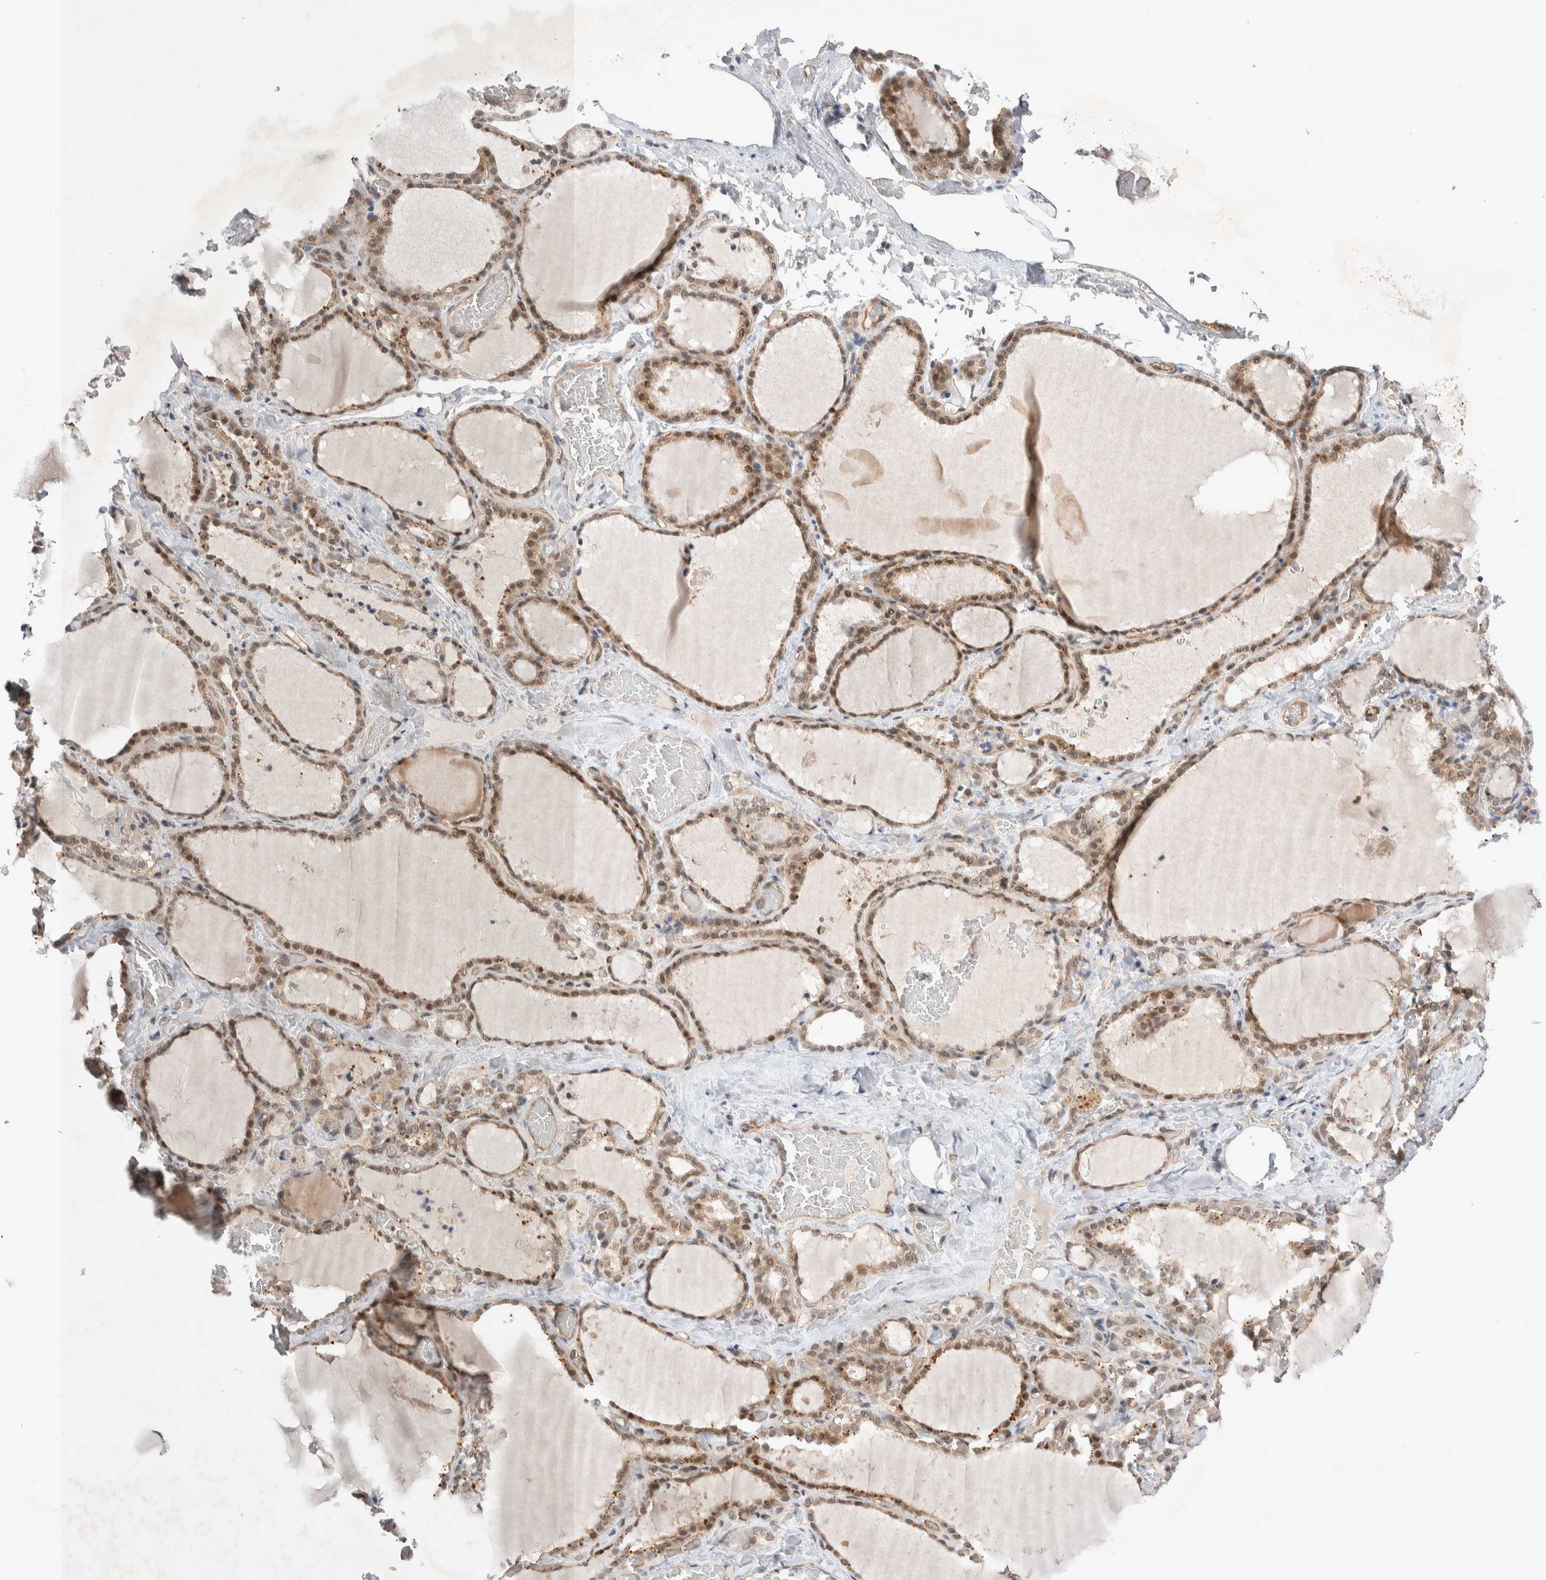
{"staining": {"intensity": "moderate", "quantity": ">75%", "location": "cytoplasmic/membranous,nuclear"}, "tissue": "thyroid gland", "cell_type": "Glandular cells", "image_type": "normal", "snomed": [{"axis": "morphology", "description": "Normal tissue, NOS"}, {"axis": "topography", "description": "Thyroid gland"}], "caption": "Protein expression analysis of normal human thyroid gland reveals moderate cytoplasmic/membranous,nuclear expression in about >75% of glandular cells.", "gene": "ZNF704", "patient": {"sex": "female", "age": 22}}